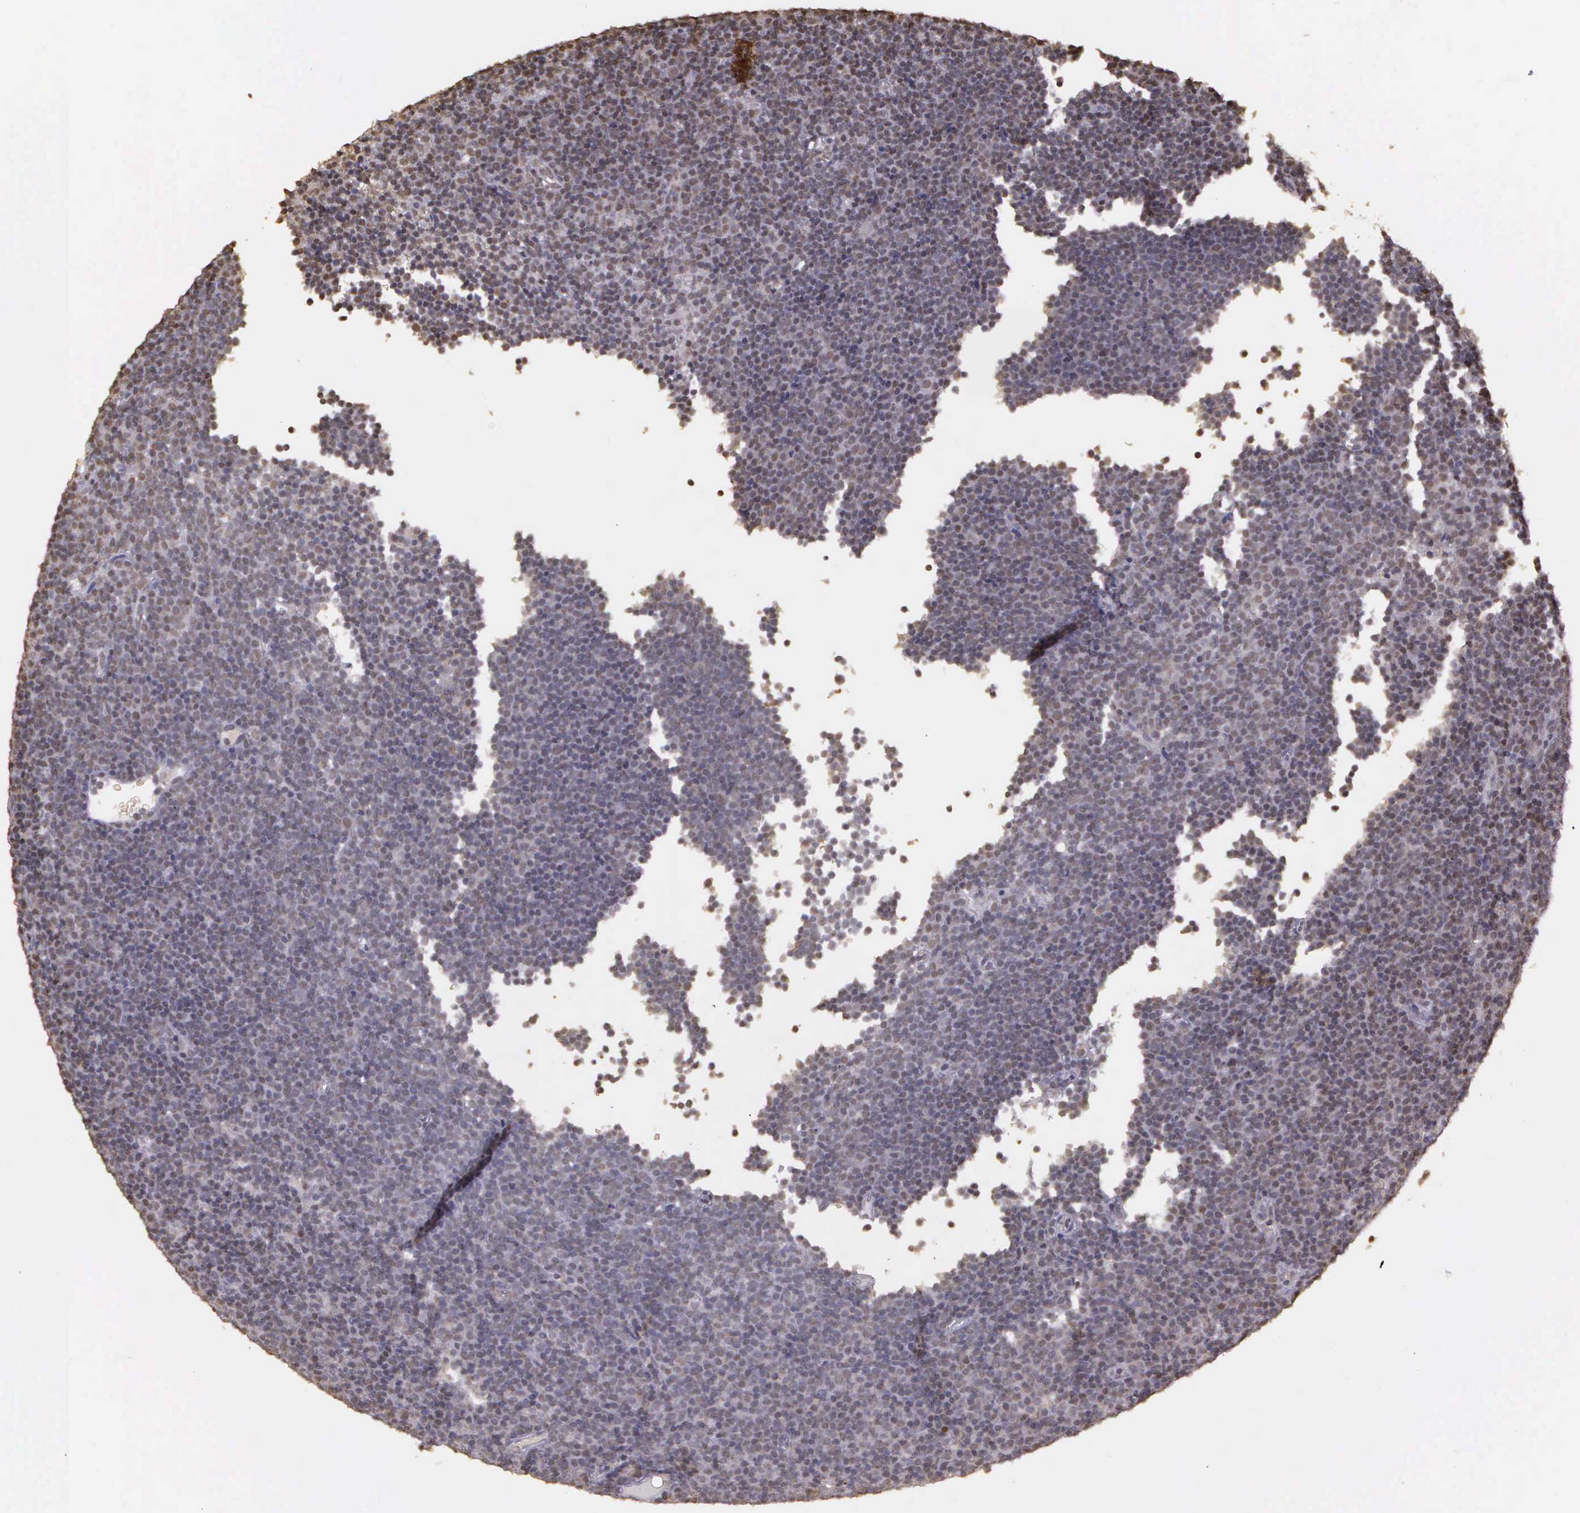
{"staining": {"intensity": "negative", "quantity": "none", "location": "none"}, "tissue": "lymphoma", "cell_type": "Tumor cells", "image_type": "cancer", "snomed": [{"axis": "morphology", "description": "Malignant lymphoma, non-Hodgkin's type, Low grade"}, {"axis": "topography", "description": "Lymph node"}], "caption": "A histopathology image of malignant lymphoma, non-Hodgkin's type (low-grade) stained for a protein demonstrates no brown staining in tumor cells.", "gene": "ARMCX5", "patient": {"sex": "male", "age": 57}}